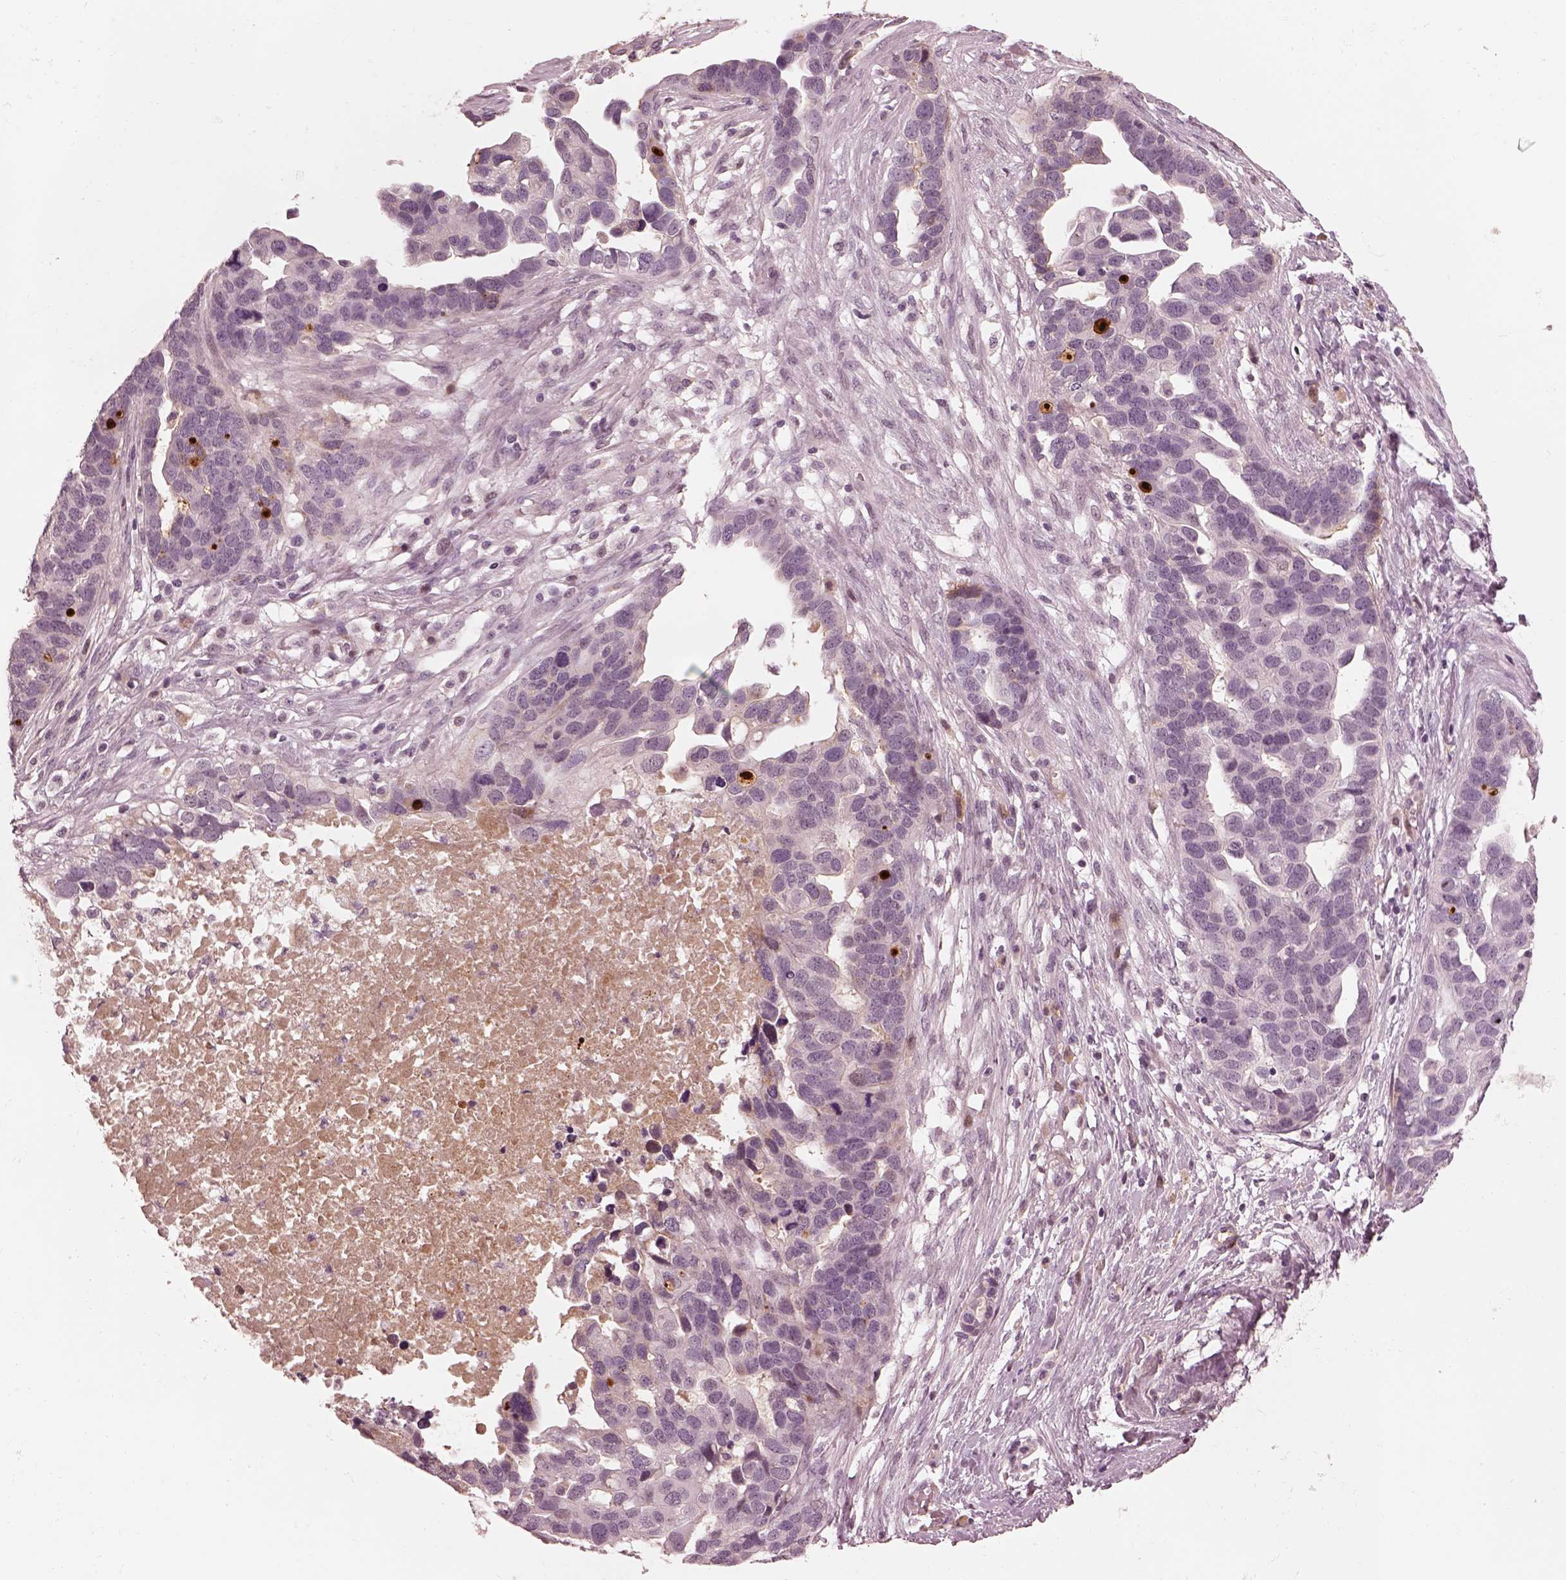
{"staining": {"intensity": "negative", "quantity": "none", "location": "none"}, "tissue": "ovarian cancer", "cell_type": "Tumor cells", "image_type": "cancer", "snomed": [{"axis": "morphology", "description": "Cystadenocarcinoma, serous, NOS"}, {"axis": "topography", "description": "Ovary"}], "caption": "A histopathology image of ovarian cancer stained for a protein exhibits no brown staining in tumor cells.", "gene": "KCNA2", "patient": {"sex": "female", "age": 54}}